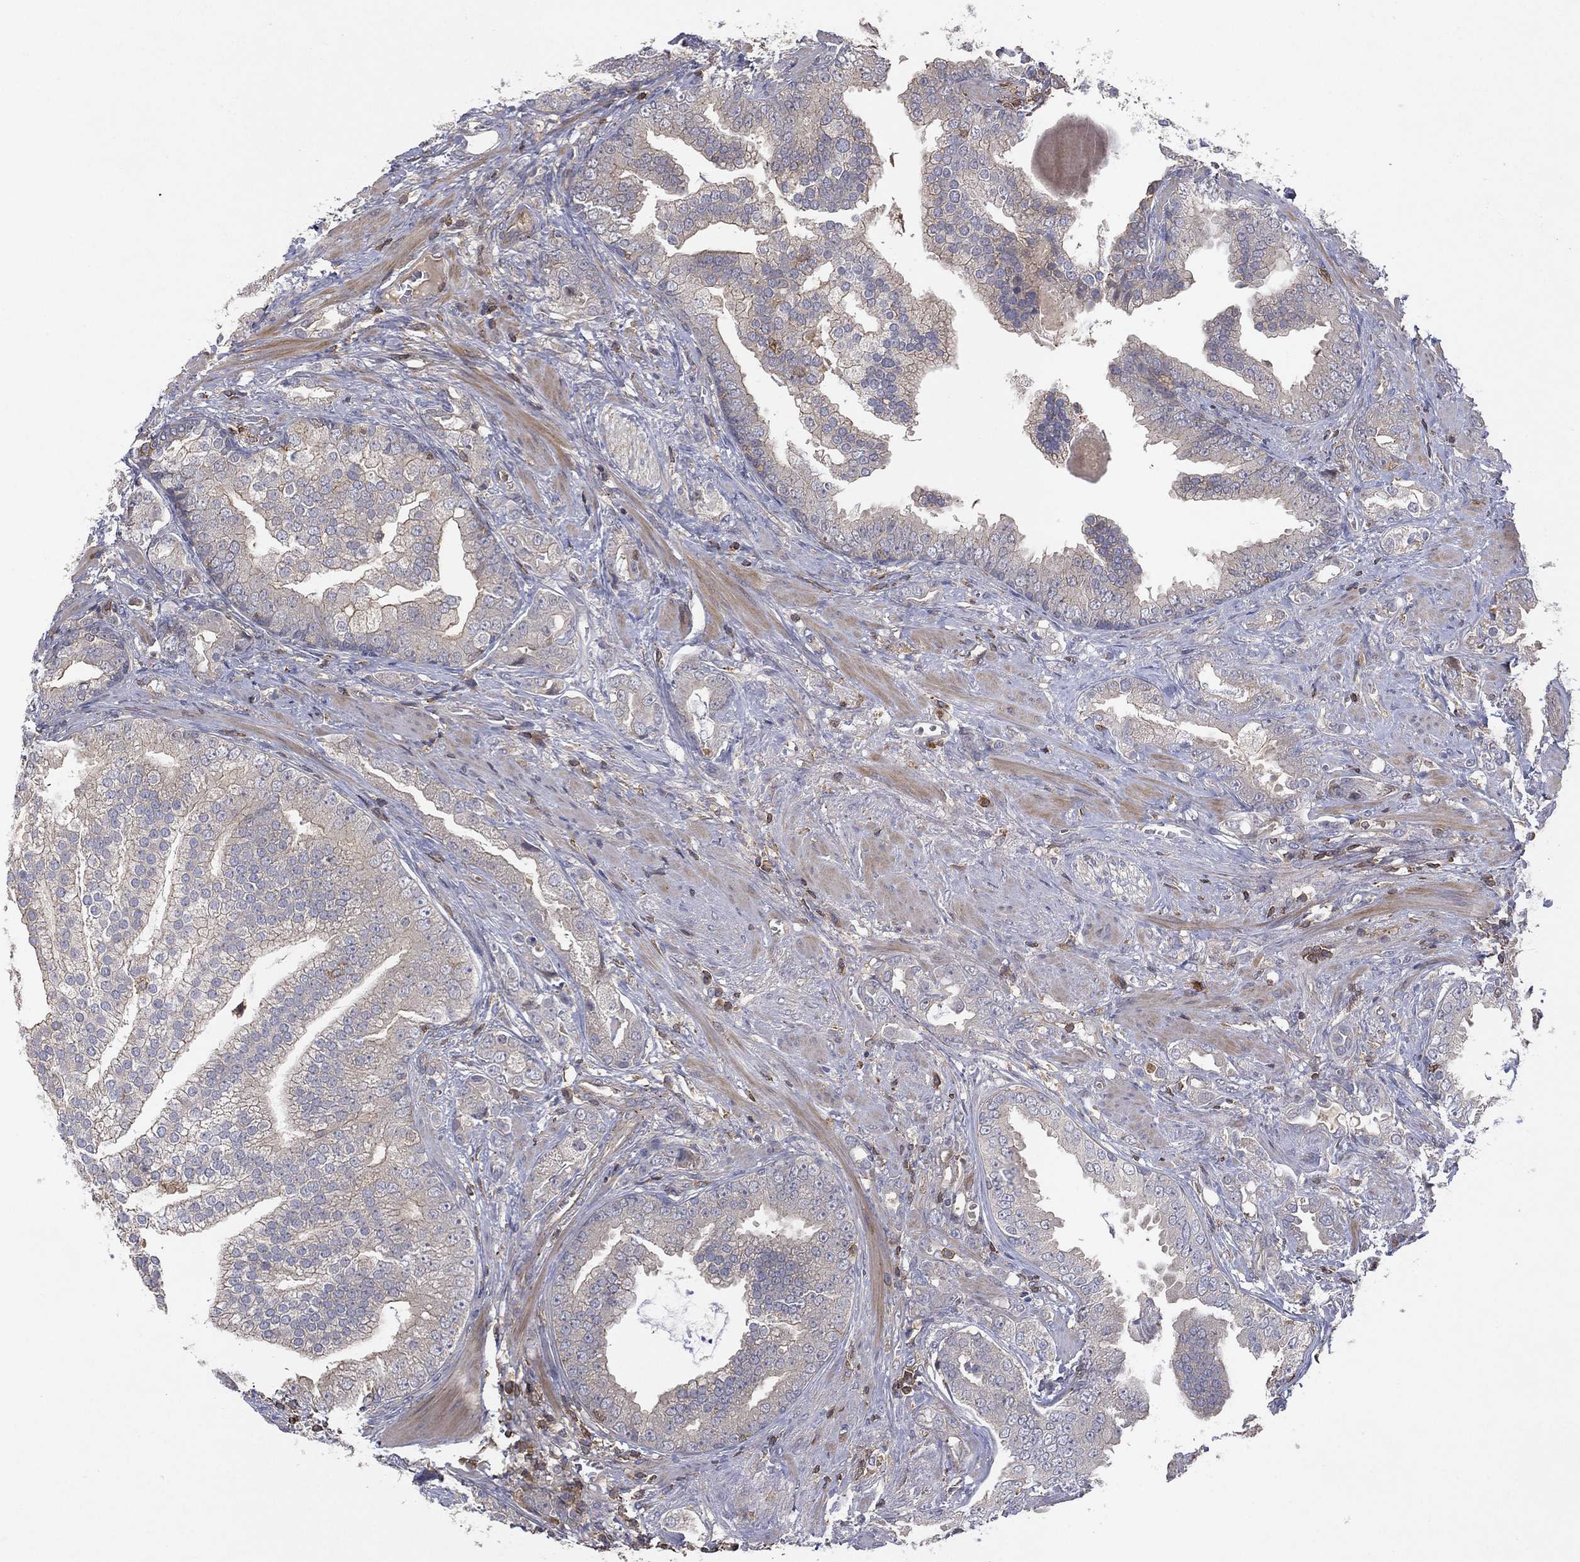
{"staining": {"intensity": "weak", "quantity": "<25%", "location": "cytoplasmic/membranous"}, "tissue": "prostate cancer", "cell_type": "Tumor cells", "image_type": "cancer", "snomed": [{"axis": "morphology", "description": "Adenocarcinoma, NOS"}, {"axis": "topography", "description": "Prostate"}], "caption": "Adenocarcinoma (prostate) was stained to show a protein in brown. There is no significant expression in tumor cells.", "gene": "DOCK8", "patient": {"sex": "male", "age": 57}}